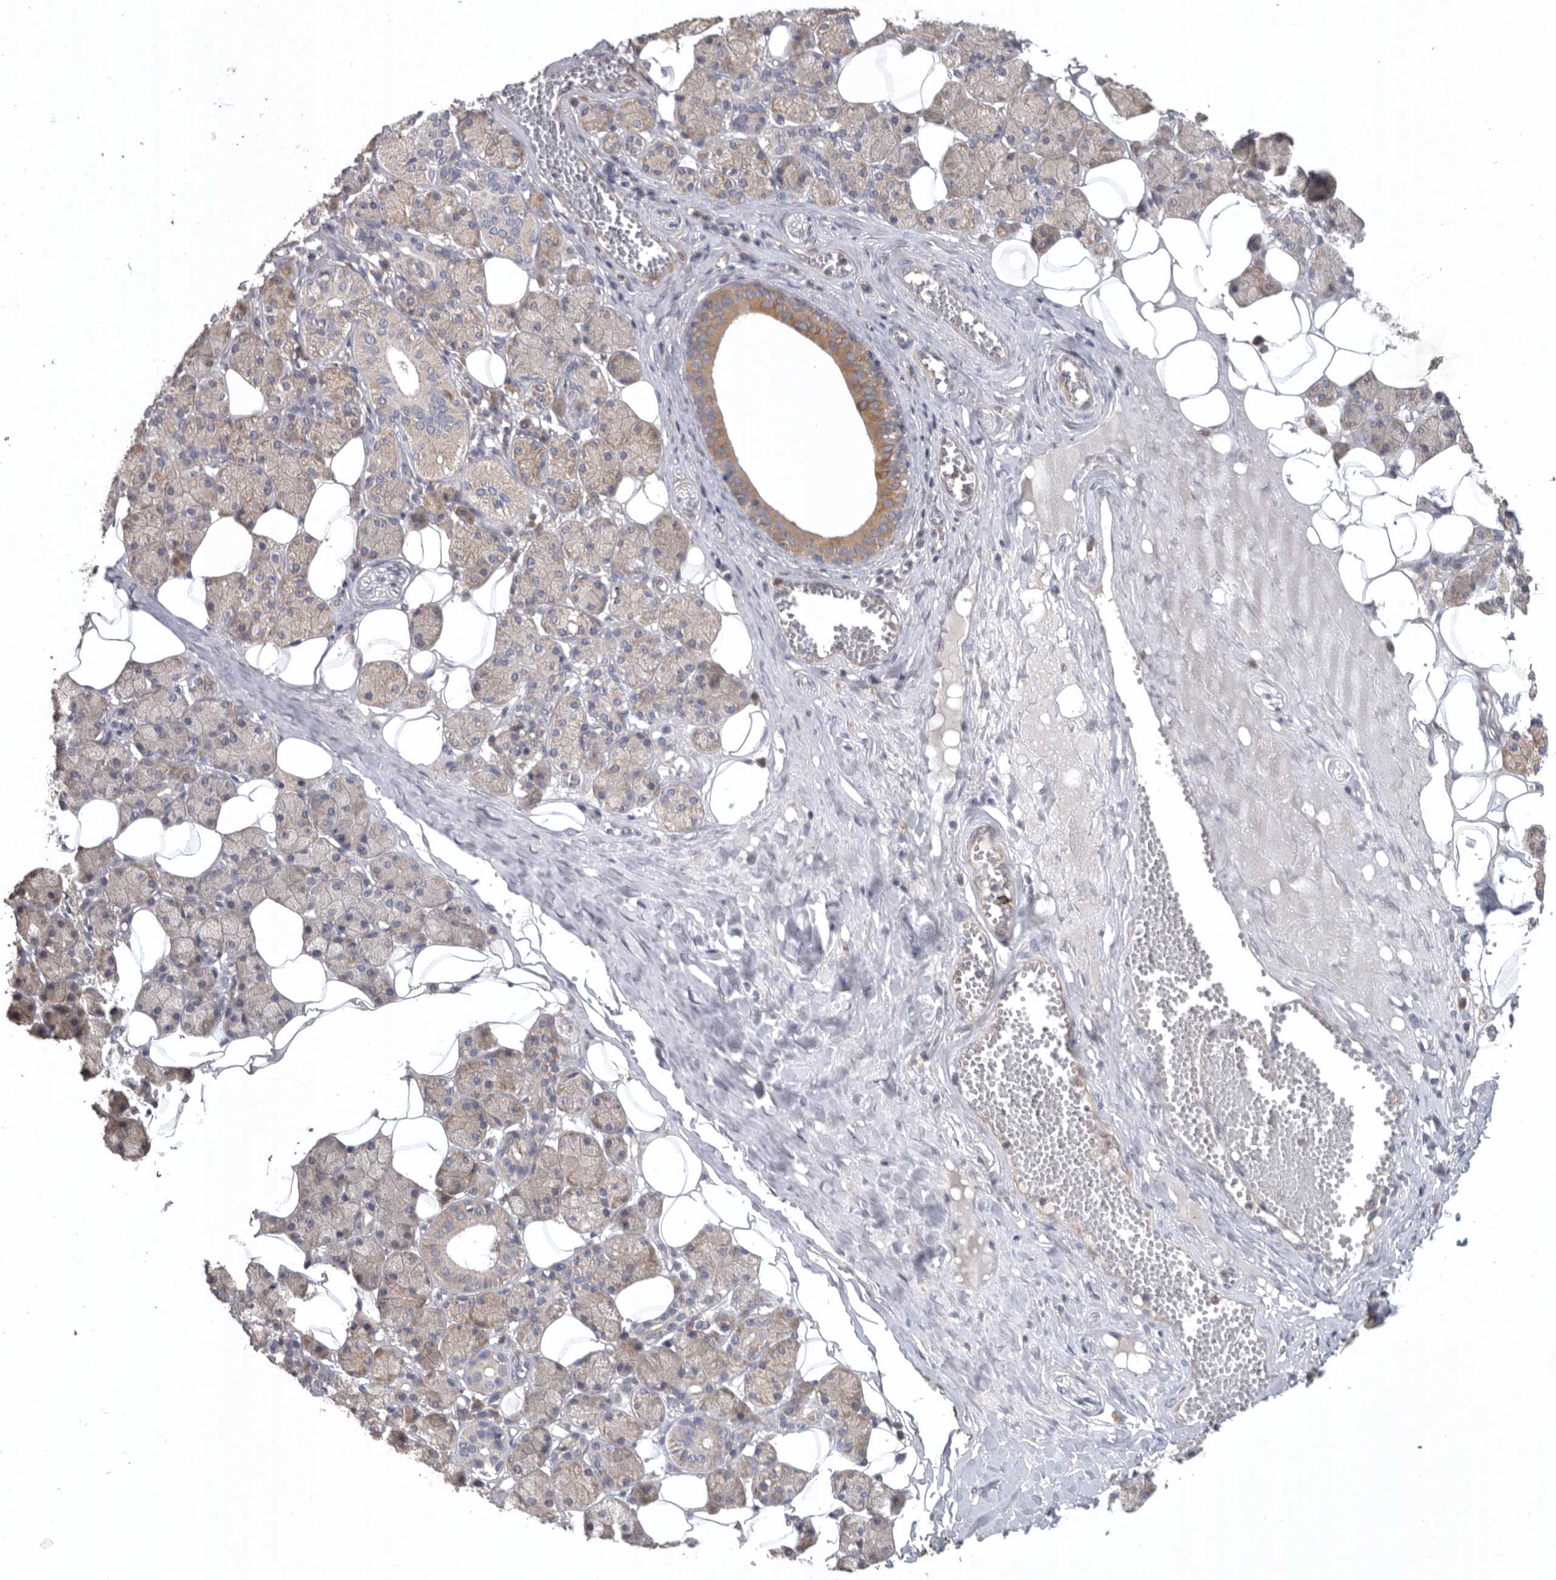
{"staining": {"intensity": "weak", "quantity": "<25%", "location": "cytoplasmic/membranous"}, "tissue": "salivary gland", "cell_type": "Glandular cells", "image_type": "normal", "snomed": [{"axis": "morphology", "description": "Normal tissue, NOS"}, {"axis": "topography", "description": "Salivary gland"}], "caption": "IHC photomicrograph of unremarkable salivary gland: human salivary gland stained with DAB (3,3'-diaminobenzidine) shows no significant protein positivity in glandular cells. The staining was performed using DAB to visualize the protein expression in brown, while the nuclei were stained in blue with hematoxylin (Magnification: 20x).", "gene": "C1orf109", "patient": {"sex": "female", "age": 33}}